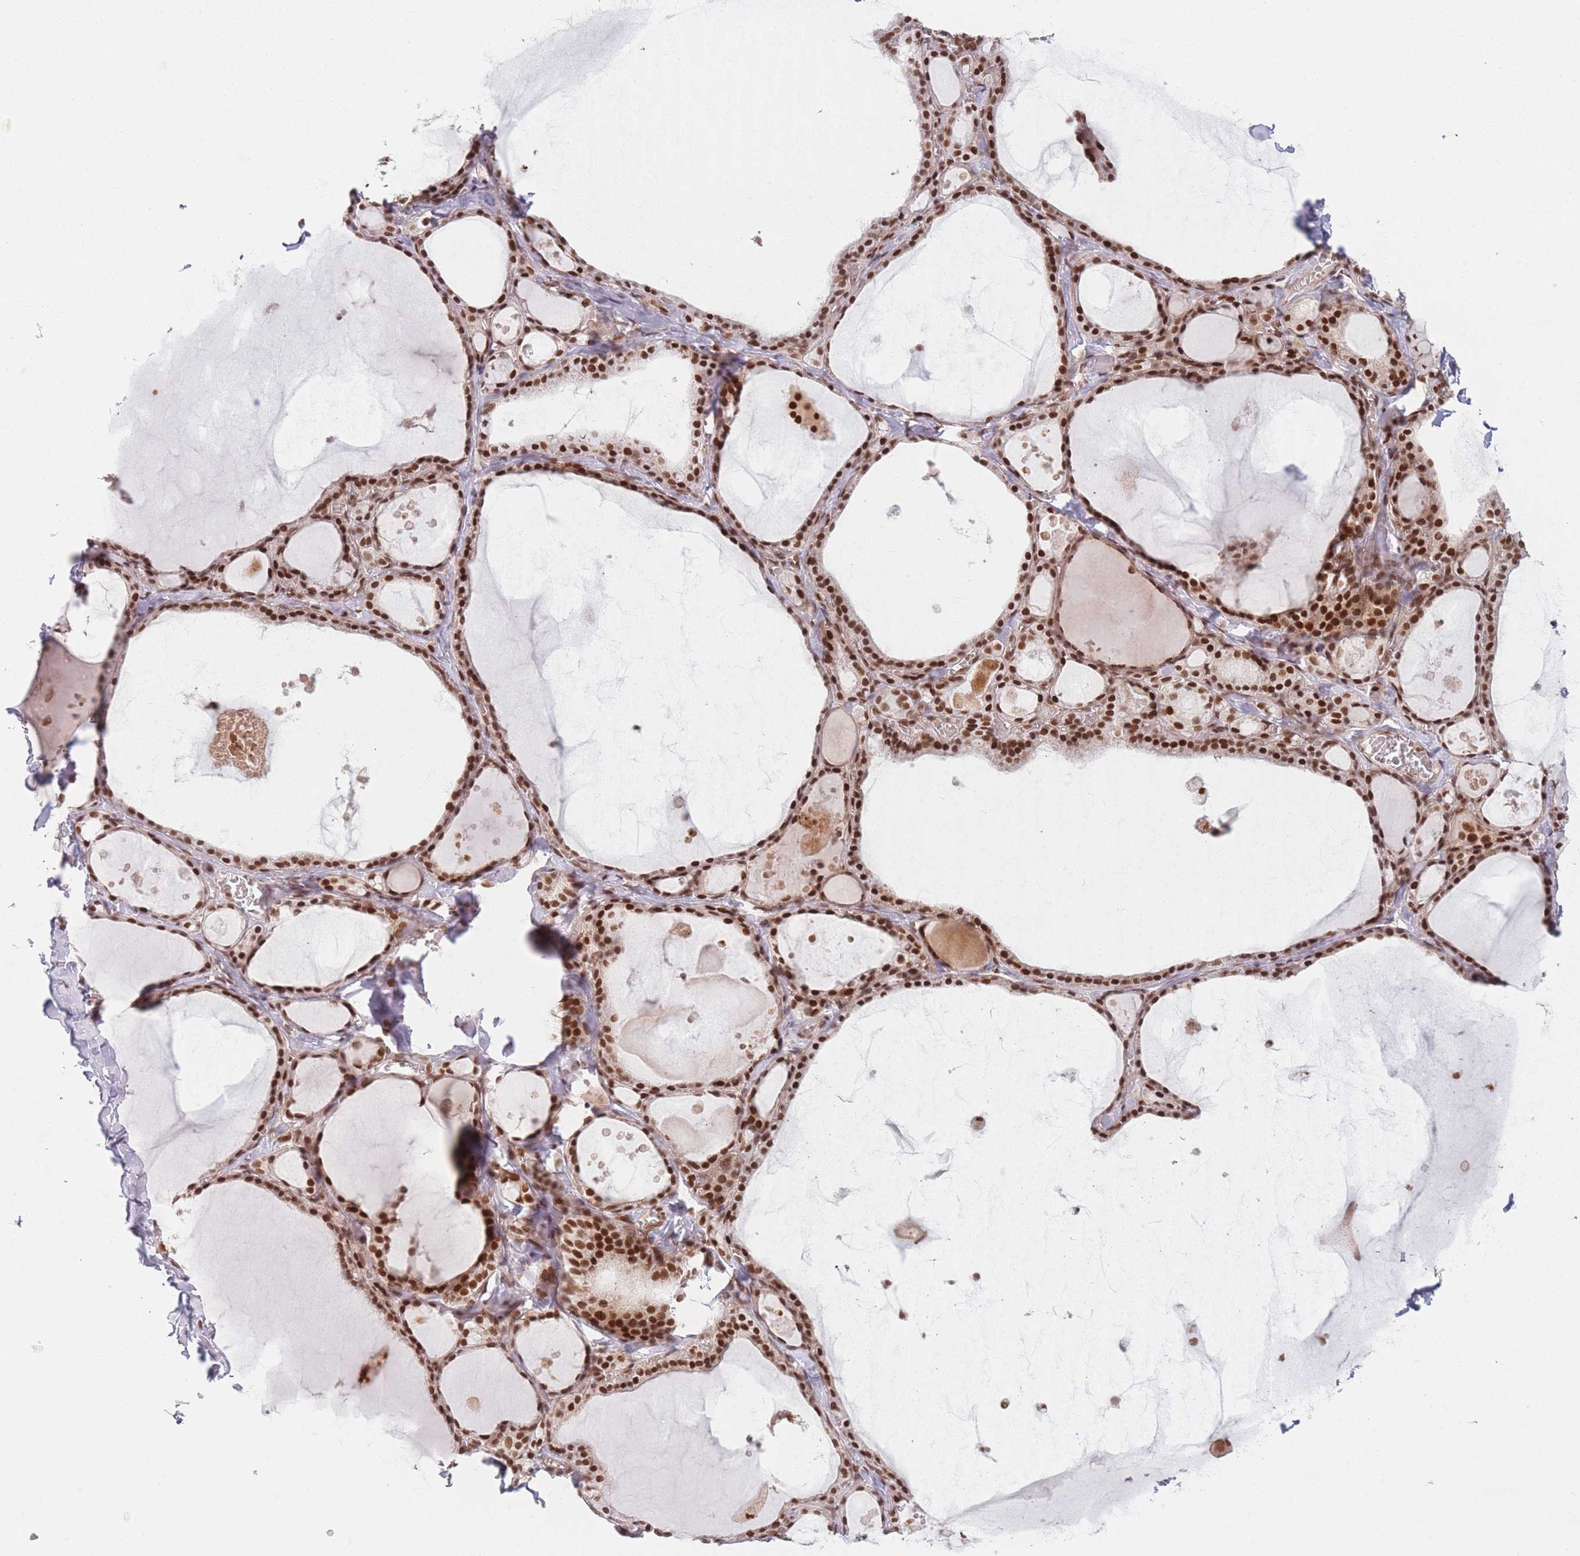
{"staining": {"intensity": "strong", "quantity": ">75%", "location": "nuclear"}, "tissue": "thyroid gland", "cell_type": "Glandular cells", "image_type": "normal", "snomed": [{"axis": "morphology", "description": "Normal tissue, NOS"}, {"axis": "topography", "description": "Thyroid gland"}], "caption": "Protein expression analysis of benign human thyroid gland reveals strong nuclear expression in approximately >75% of glandular cells. (DAB (3,3'-diaminobenzidine) IHC, brown staining for protein, blue staining for nuclei).", "gene": "SUPT6H", "patient": {"sex": "male", "age": 56}}